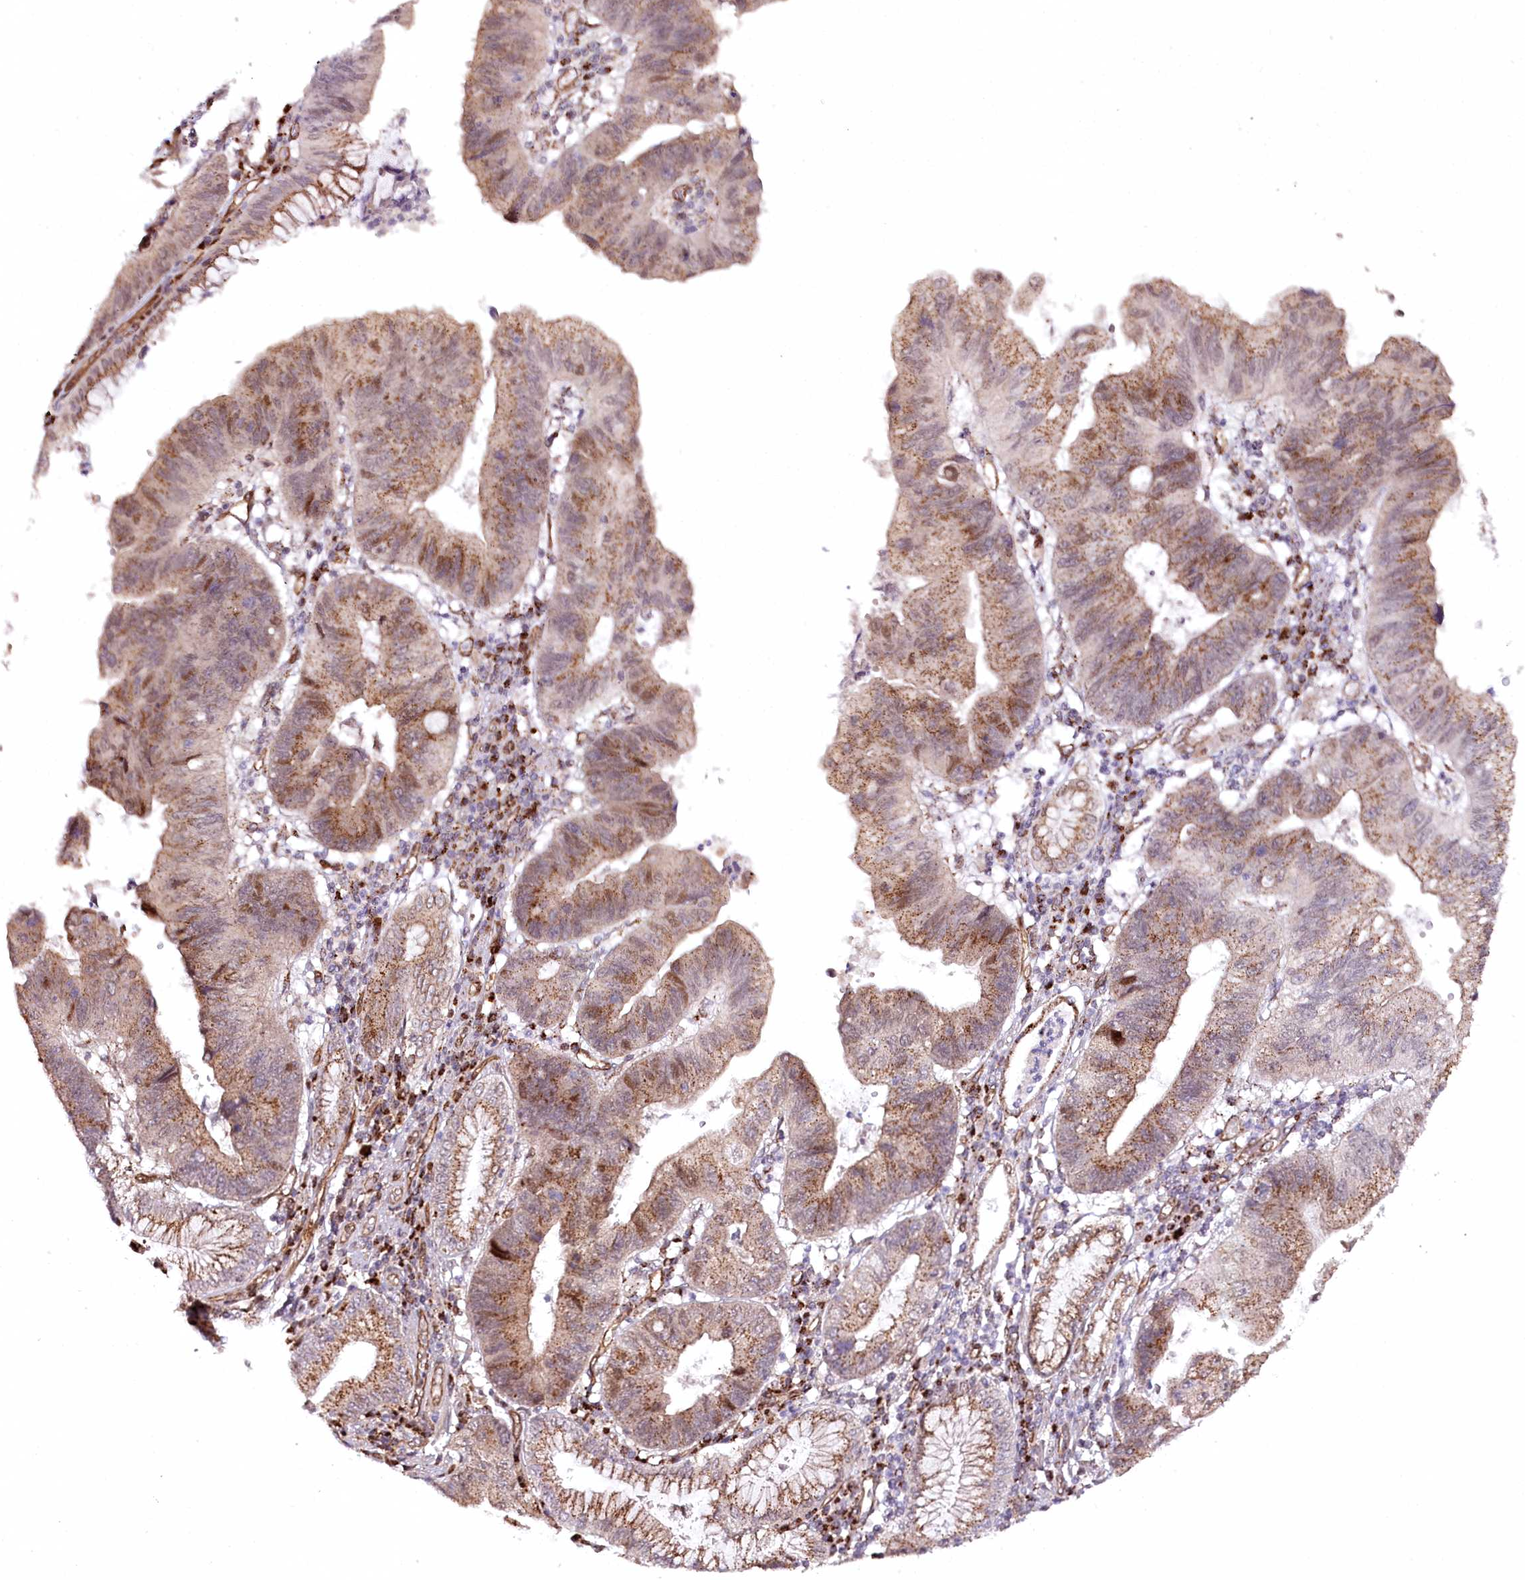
{"staining": {"intensity": "moderate", "quantity": ">75%", "location": "cytoplasmic/membranous,nuclear"}, "tissue": "stomach cancer", "cell_type": "Tumor cells", "image_type": "cancer", "snomed": [{"axis": "morphology", "description": "Adenocarcinoma, NOS"}, {"axis": "topography", "description": "Stomach"}], "caption": "An image of human stomach cancer (adenocarcinoma) stained for a protein exhibits moderate cytoplasmic/membranous and nuclear brown staining in tumor cells.", "gene": "COPG1", "patient": {"sex": "male", "age": 59}}